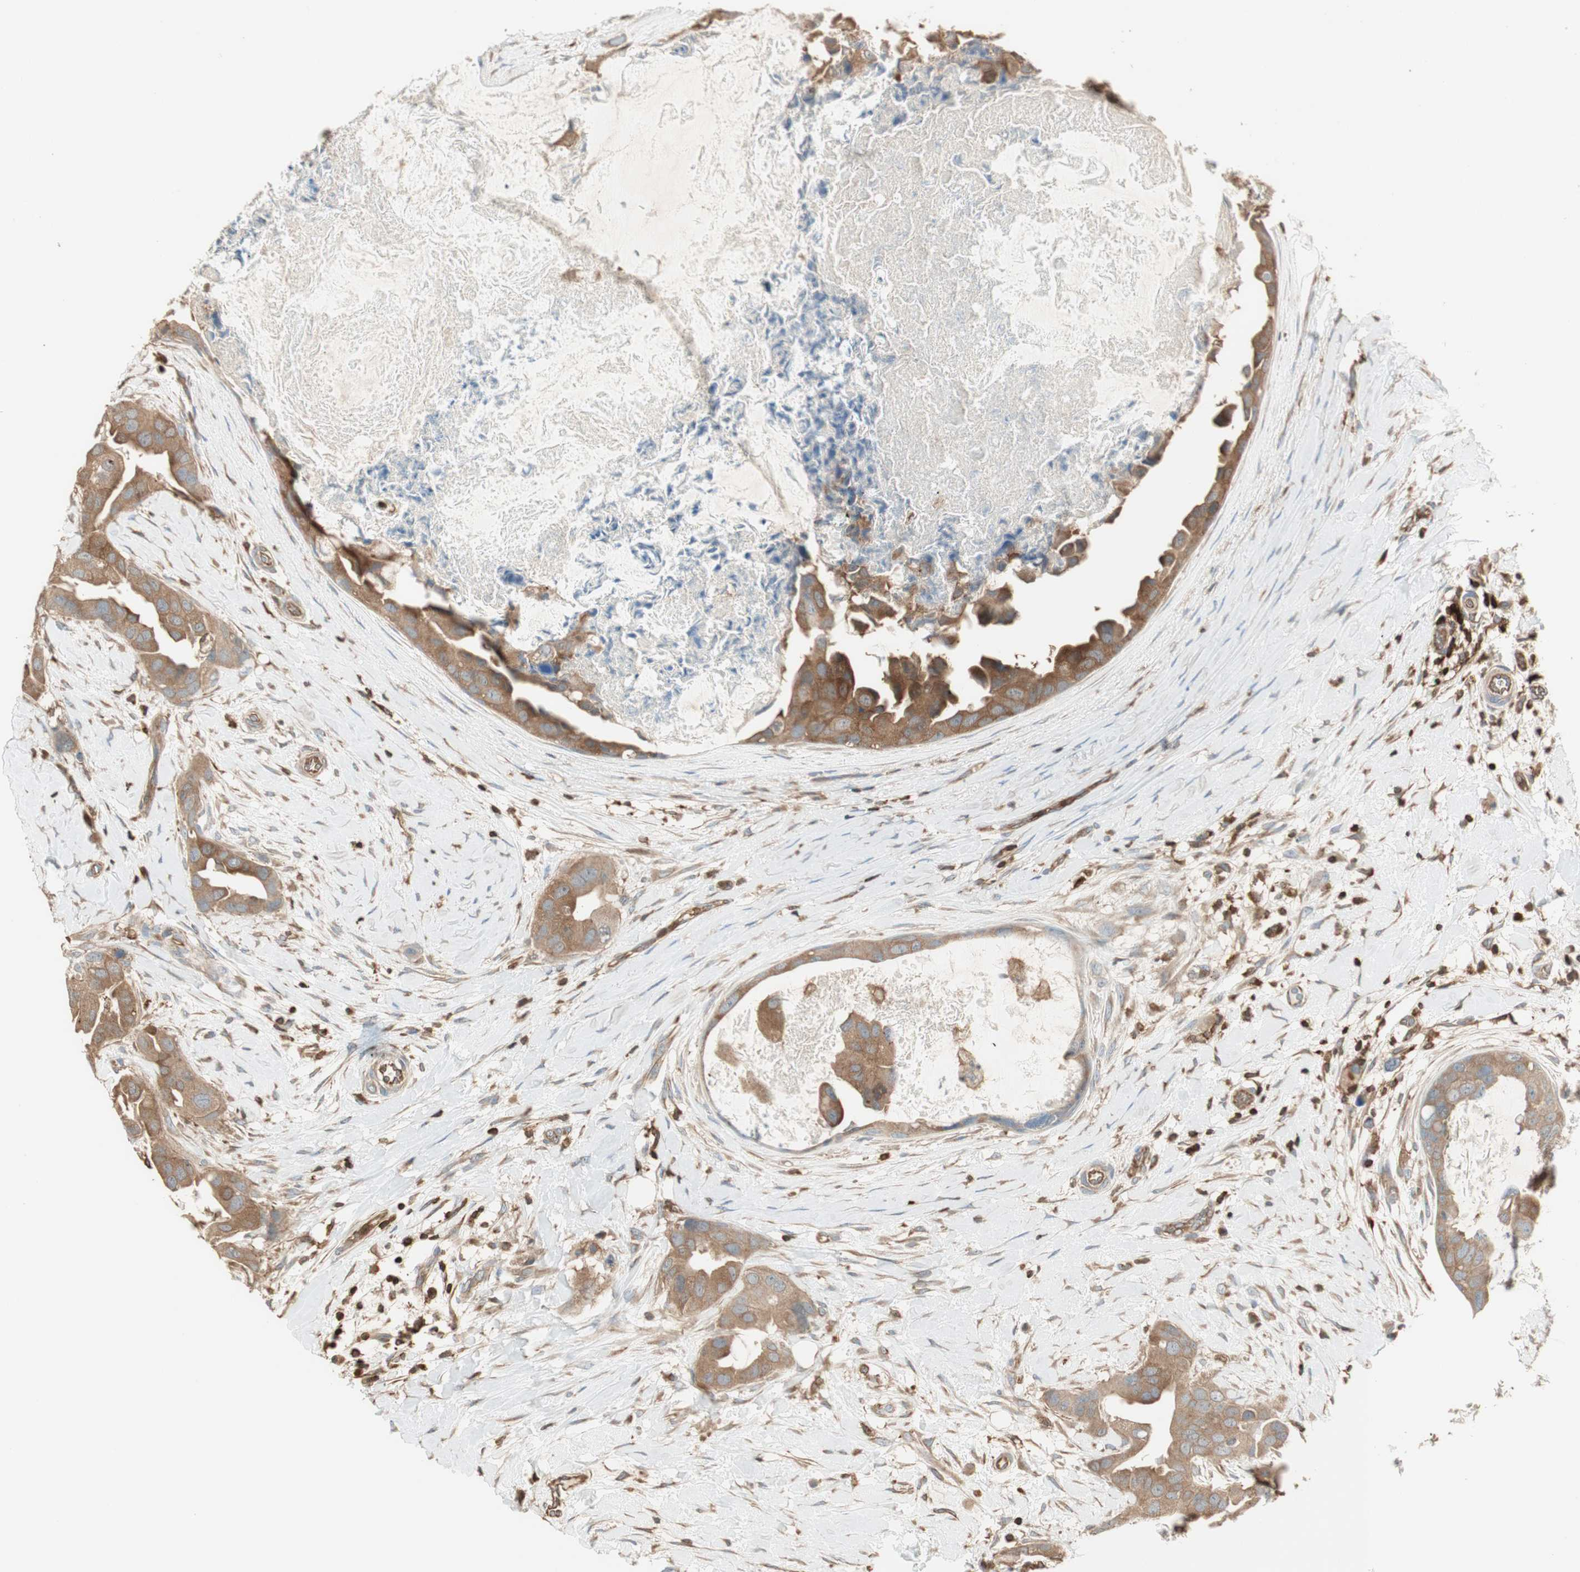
{"staining": {"intensity": "moderate", "quantity": ">75%", "location": "cytoplasmic/membranous"}, "tissue": "breast cancer", "cell_type": "Tumor cells", "image_type": "cancer", "snomed": [{"axis": "morphology", "description": "Duct carcinoma"}, {"axis": "topography", "description": "Breast"}], "caption": "Breast cancer was stained to show a protein in brown. There is medium levels of moderate cytoplasmic/membranous positivity in approximately >75% of tumor cells.", "gene": "CRLF3", "patient": {"sex": "female", "age": 40}}